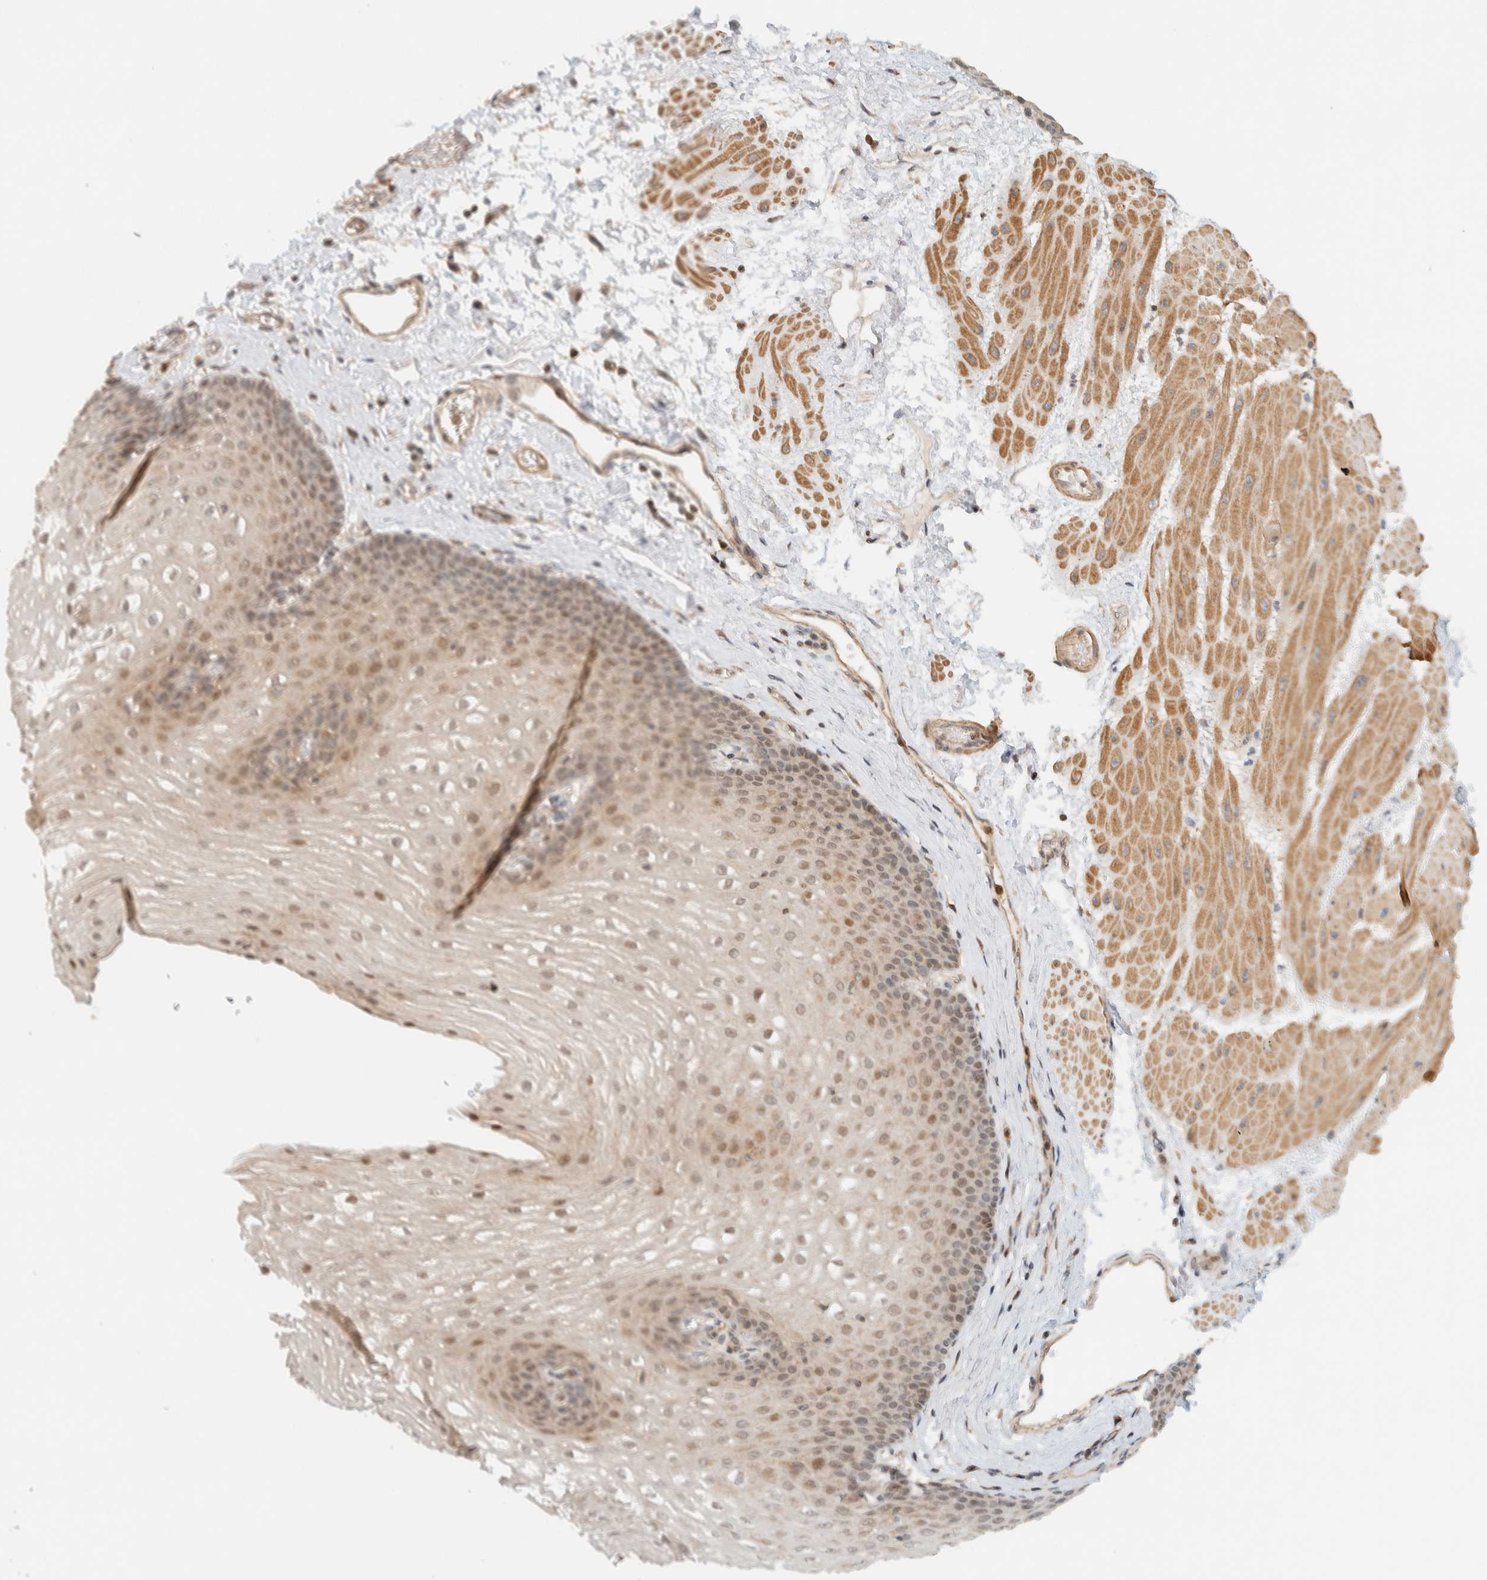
{"staining": {"intensity": "weak", "quantity": ">75%", "location": "cytoplasmic/membranous,nuclear"}, "tissue": "esophagus", "cell_type": "Squamous epithelial cells", "image_type": "normal", "snomed": [{"axis": "morphology", "description": "Normal tissue, NOS"}, {"axis": "topography", "description": "Esophagus"}], "caption": "Approximately >75% of squamous epithelial cells in benign human esophagus exhibit weak cytoplasmic/membranous,nuclear protein staining as visualized by brown immunohistochemical staining.", "gene": "ARFGEF1", "patient": {"sex": "male", "age": 48}}